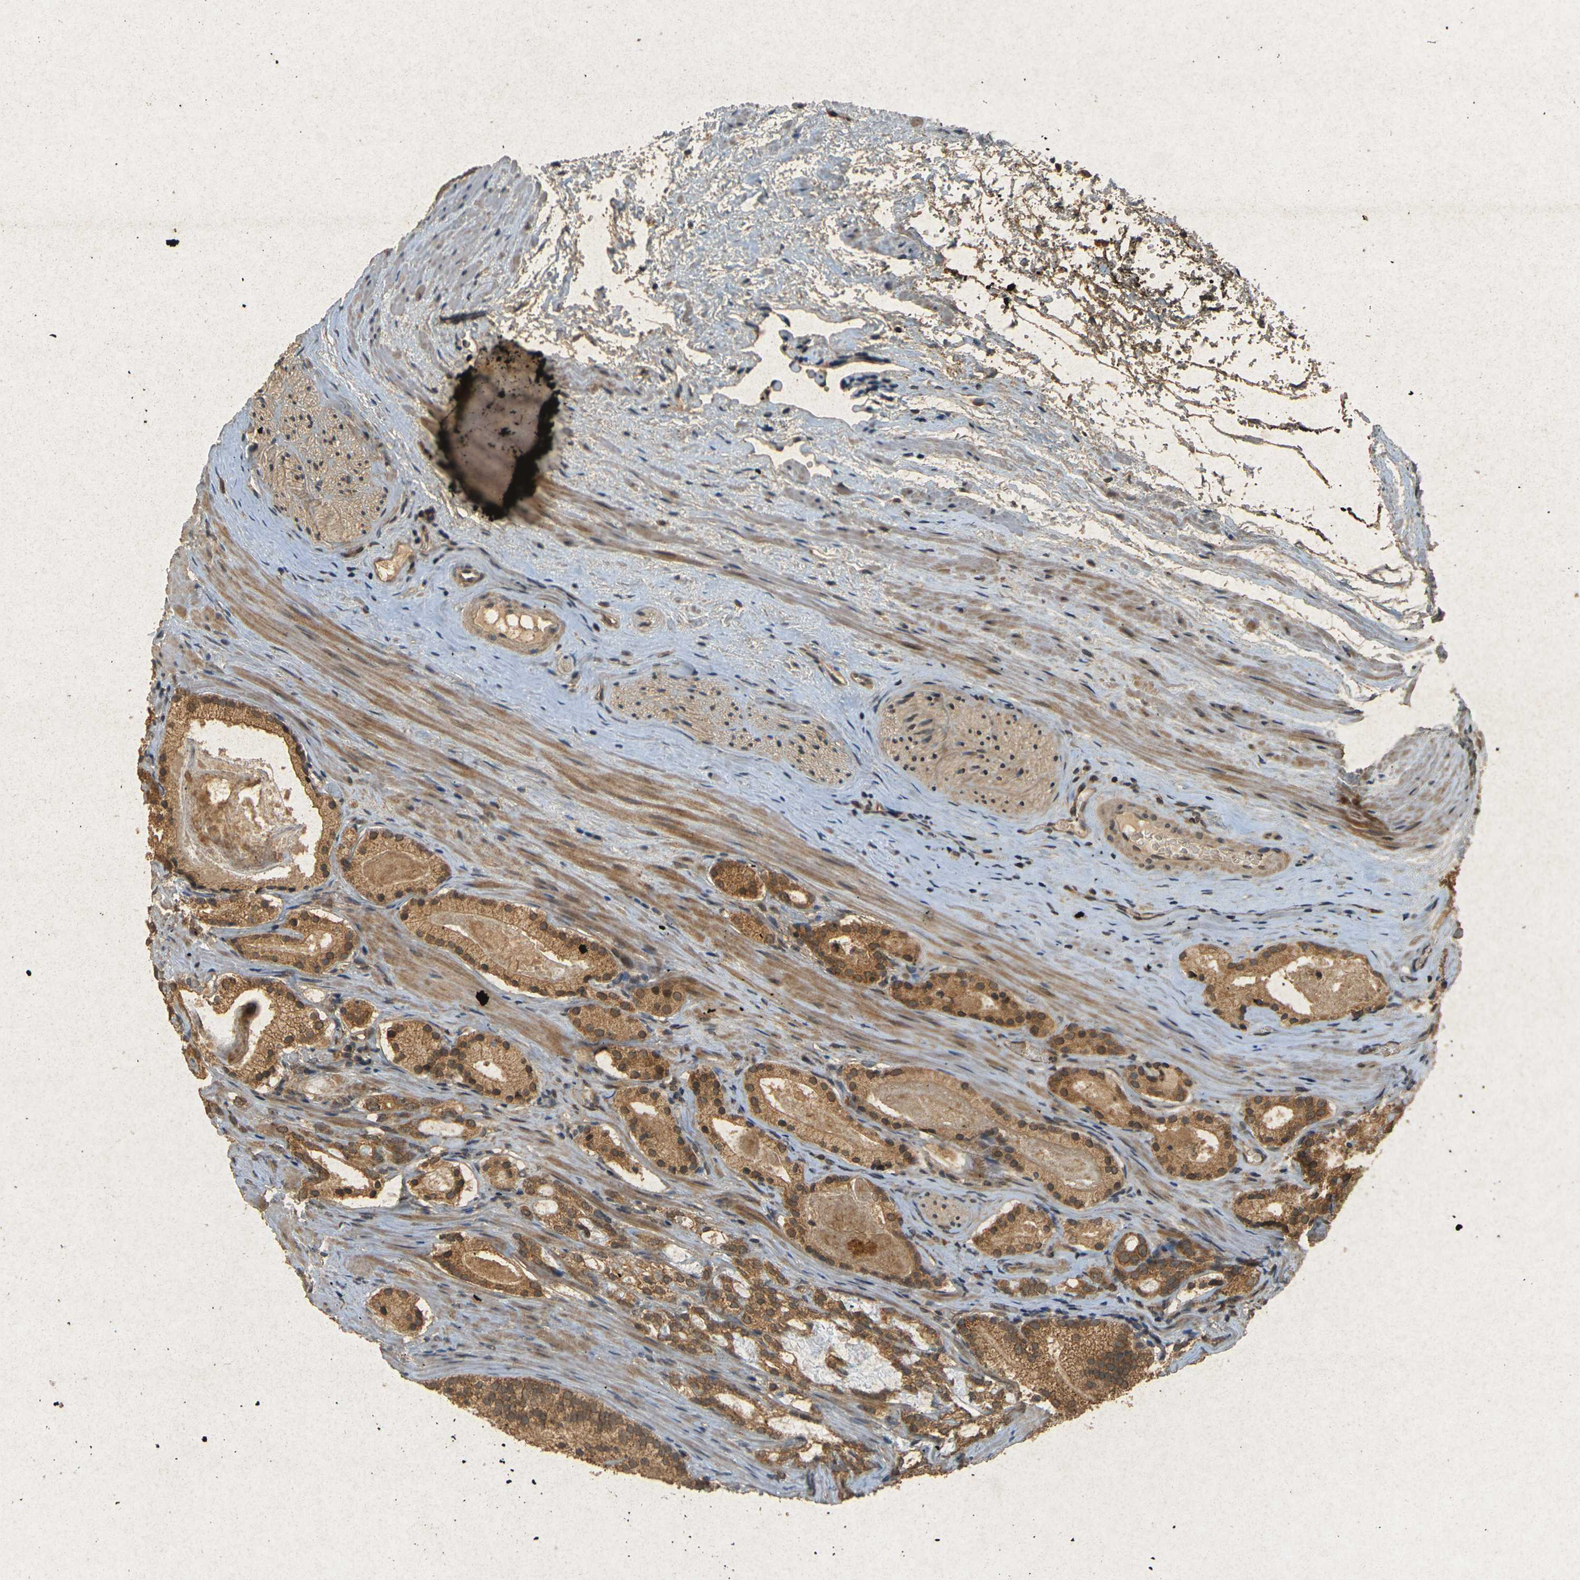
{"staining": {"intensity": "moderate", "quantity": ">75%", "location": "cytoplasmic/membranous"}, "tissue": "prostate cancer", "cell_type": "Tumor cells", "image_type": "cancer", "snomed": [{"axis": "morphology", "description": "Adenocarcinoma, Low grade"}, {"axis": "topography", "description": "Prostate"}], "caption": "Prostate cancer stained with immunohistochemistry shows moderate cytoplasmic/membranous expression in approximately >75% of tumor cells.", "gene": "ERN1", "patient": {"sex": "male", "age": 59}}